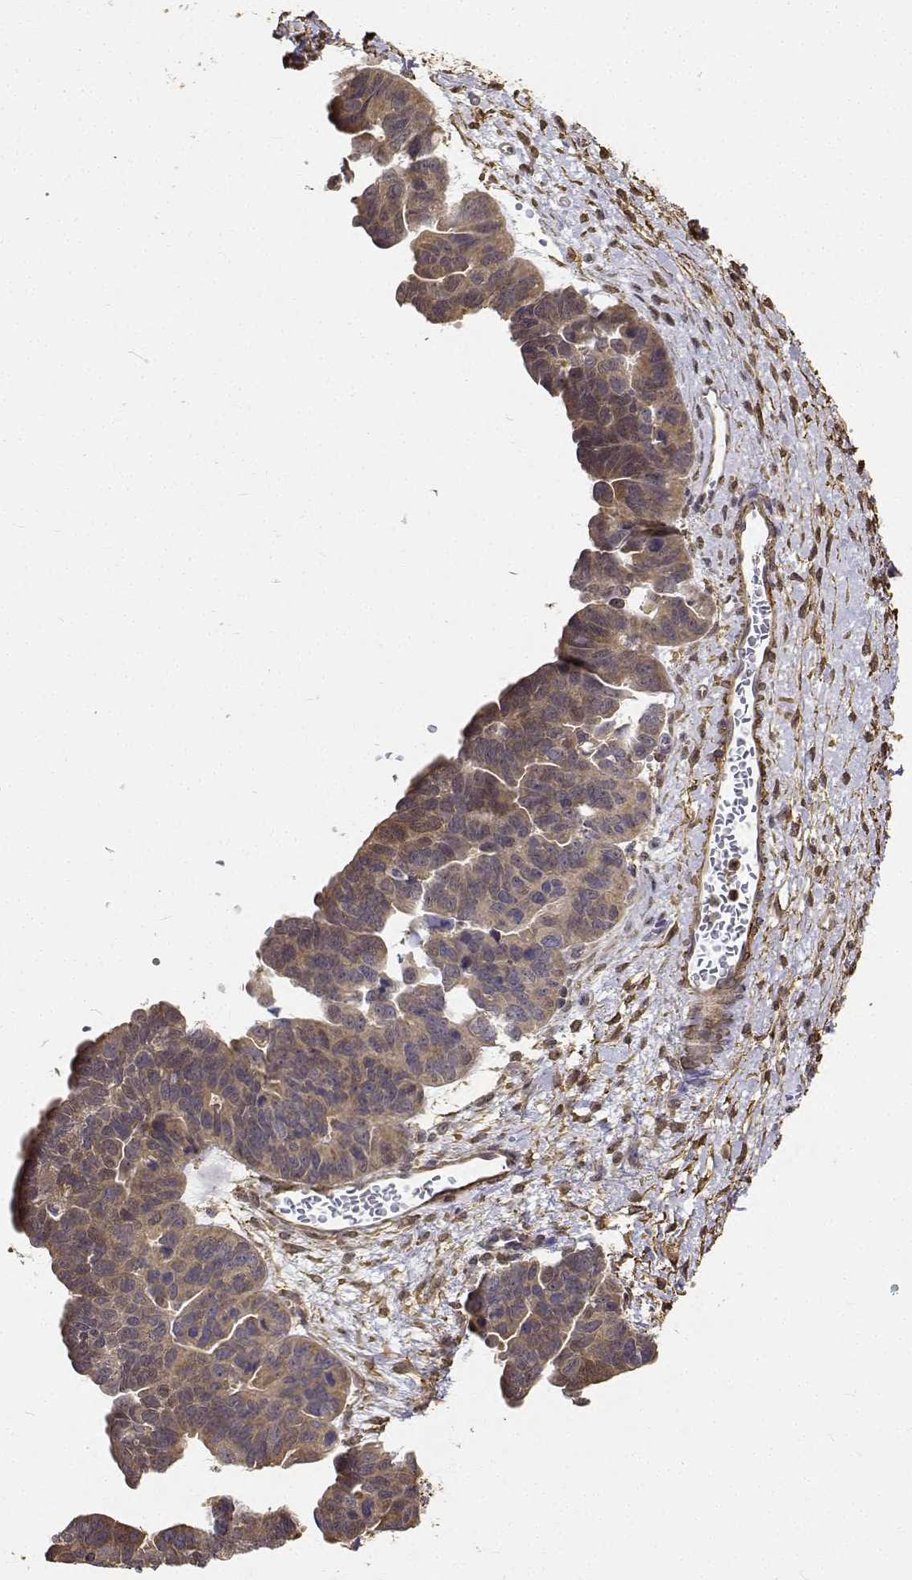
{"staining": {"intensity": "moderate", "quantity": ">75%", "location": "cytoplasmic/membranous"}, "tissue": "ovarian cancer", "cell_type": "Tumor cells", "image_type": "cancer", "snomed": [{"axis": "morphology", "description": "Cystadenocarcinoma, serous, NOS"}, {"axis": "topography", "description": "Ovary"}], "caption": "Immunohistochemistry (IHC) (DAB (3,3'-diaminobenzidine)) staining of human ovarian serous cystadenocarcinoma reveals moderate cytoplasmic/membranous protein expression in approximately >75% of tumor cells.", "gene": "PCID2", "patient": {"sex": "female", "age": 64}}